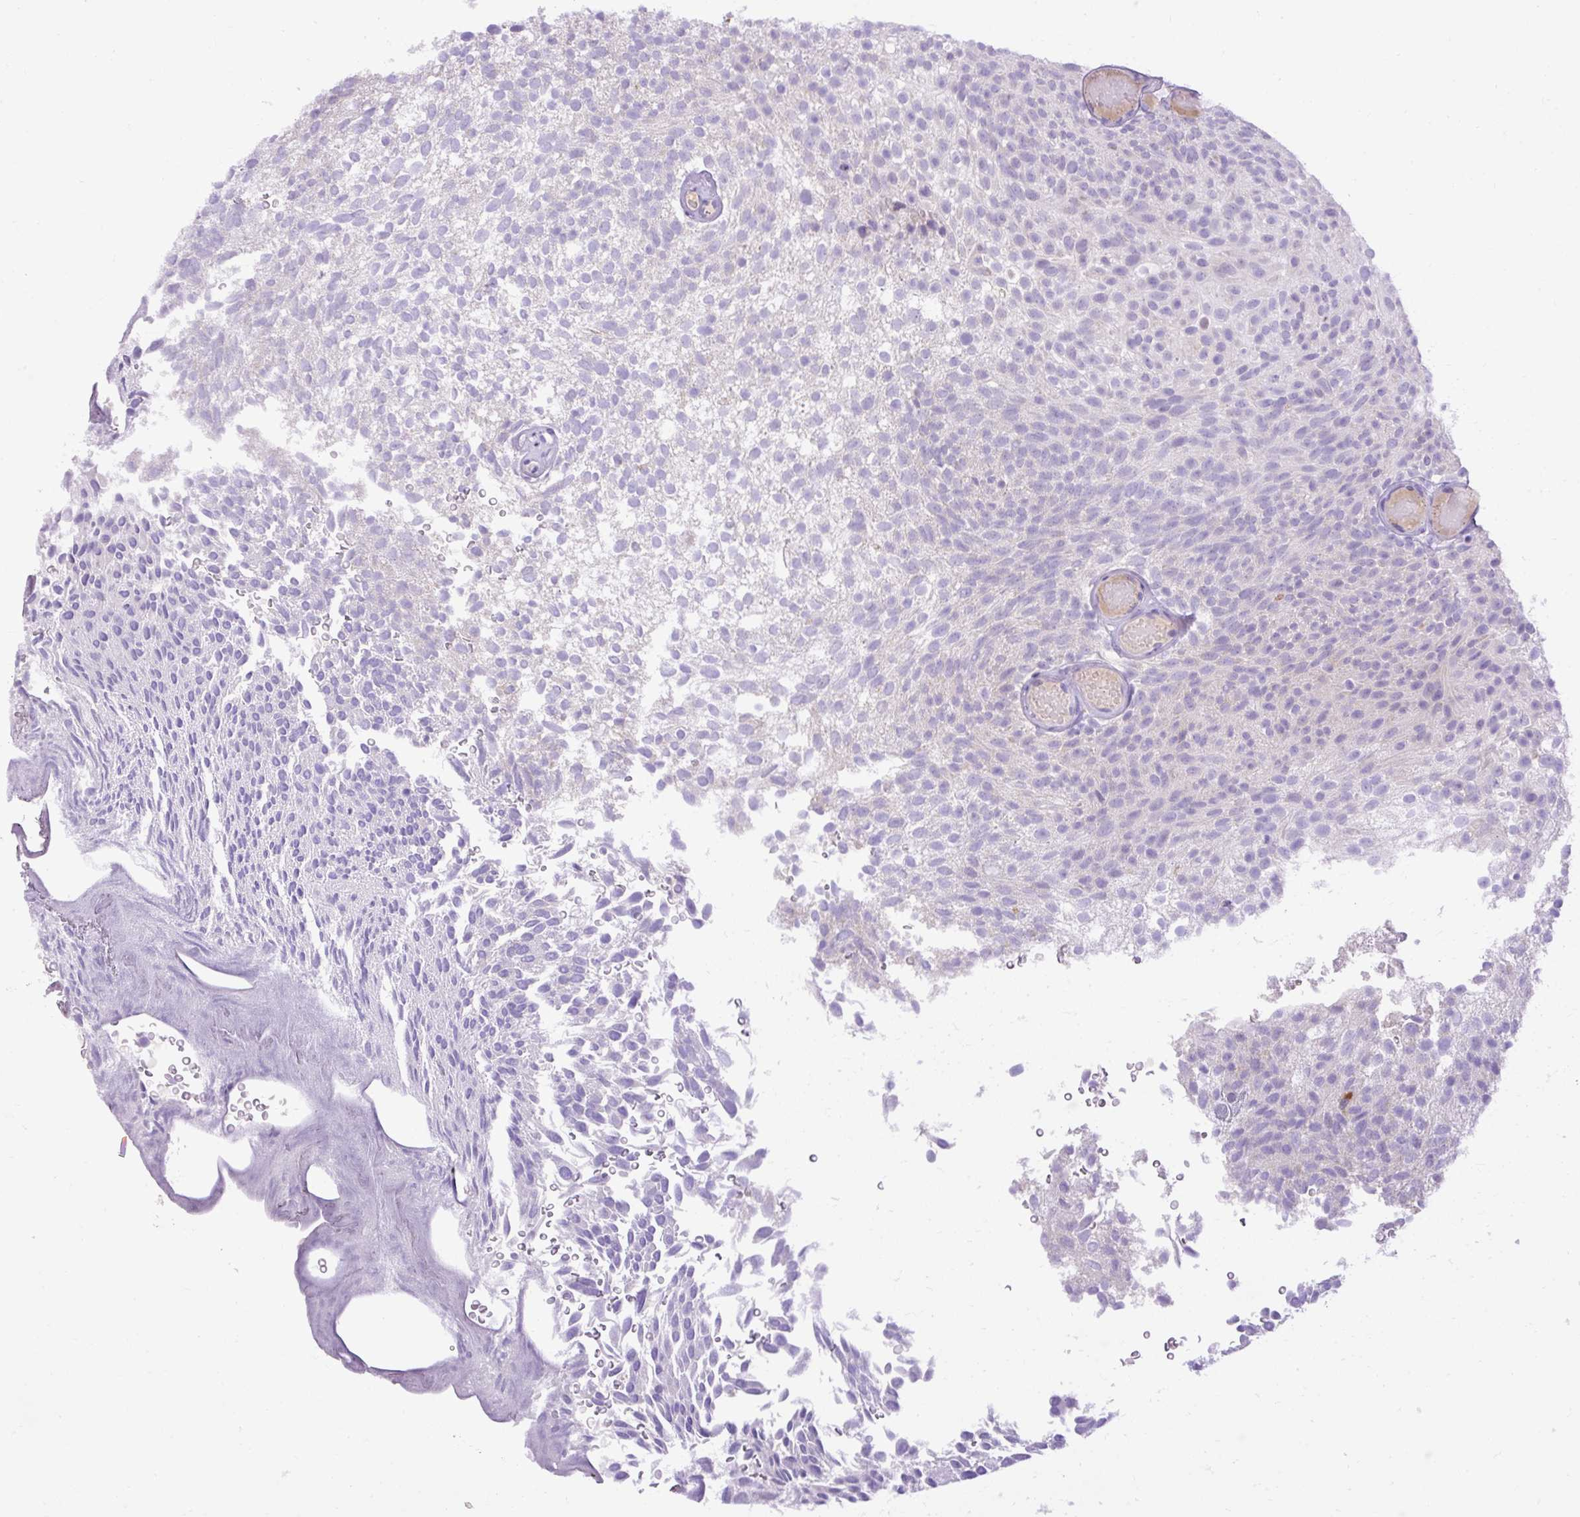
{"staining": {"intensity": "negative", "quantity": "none", "location": "none"}, "tissue": "urothelial cancer", "cell_type": "Tumor cells", "image_type": "cancer", "snomed": [{"axis": "morphology", "description": "Urothelial carcinoma, Low grade"}, {"axis": "topography", "description": "Urinary bladder"}], "caption": "This is a micrograph of immunohistochemistry staining of urothelial cancer, which shows no expression in tumor cells.", "gene": "SPTBN5", "patient": {"sex": "male", "age": 78}}